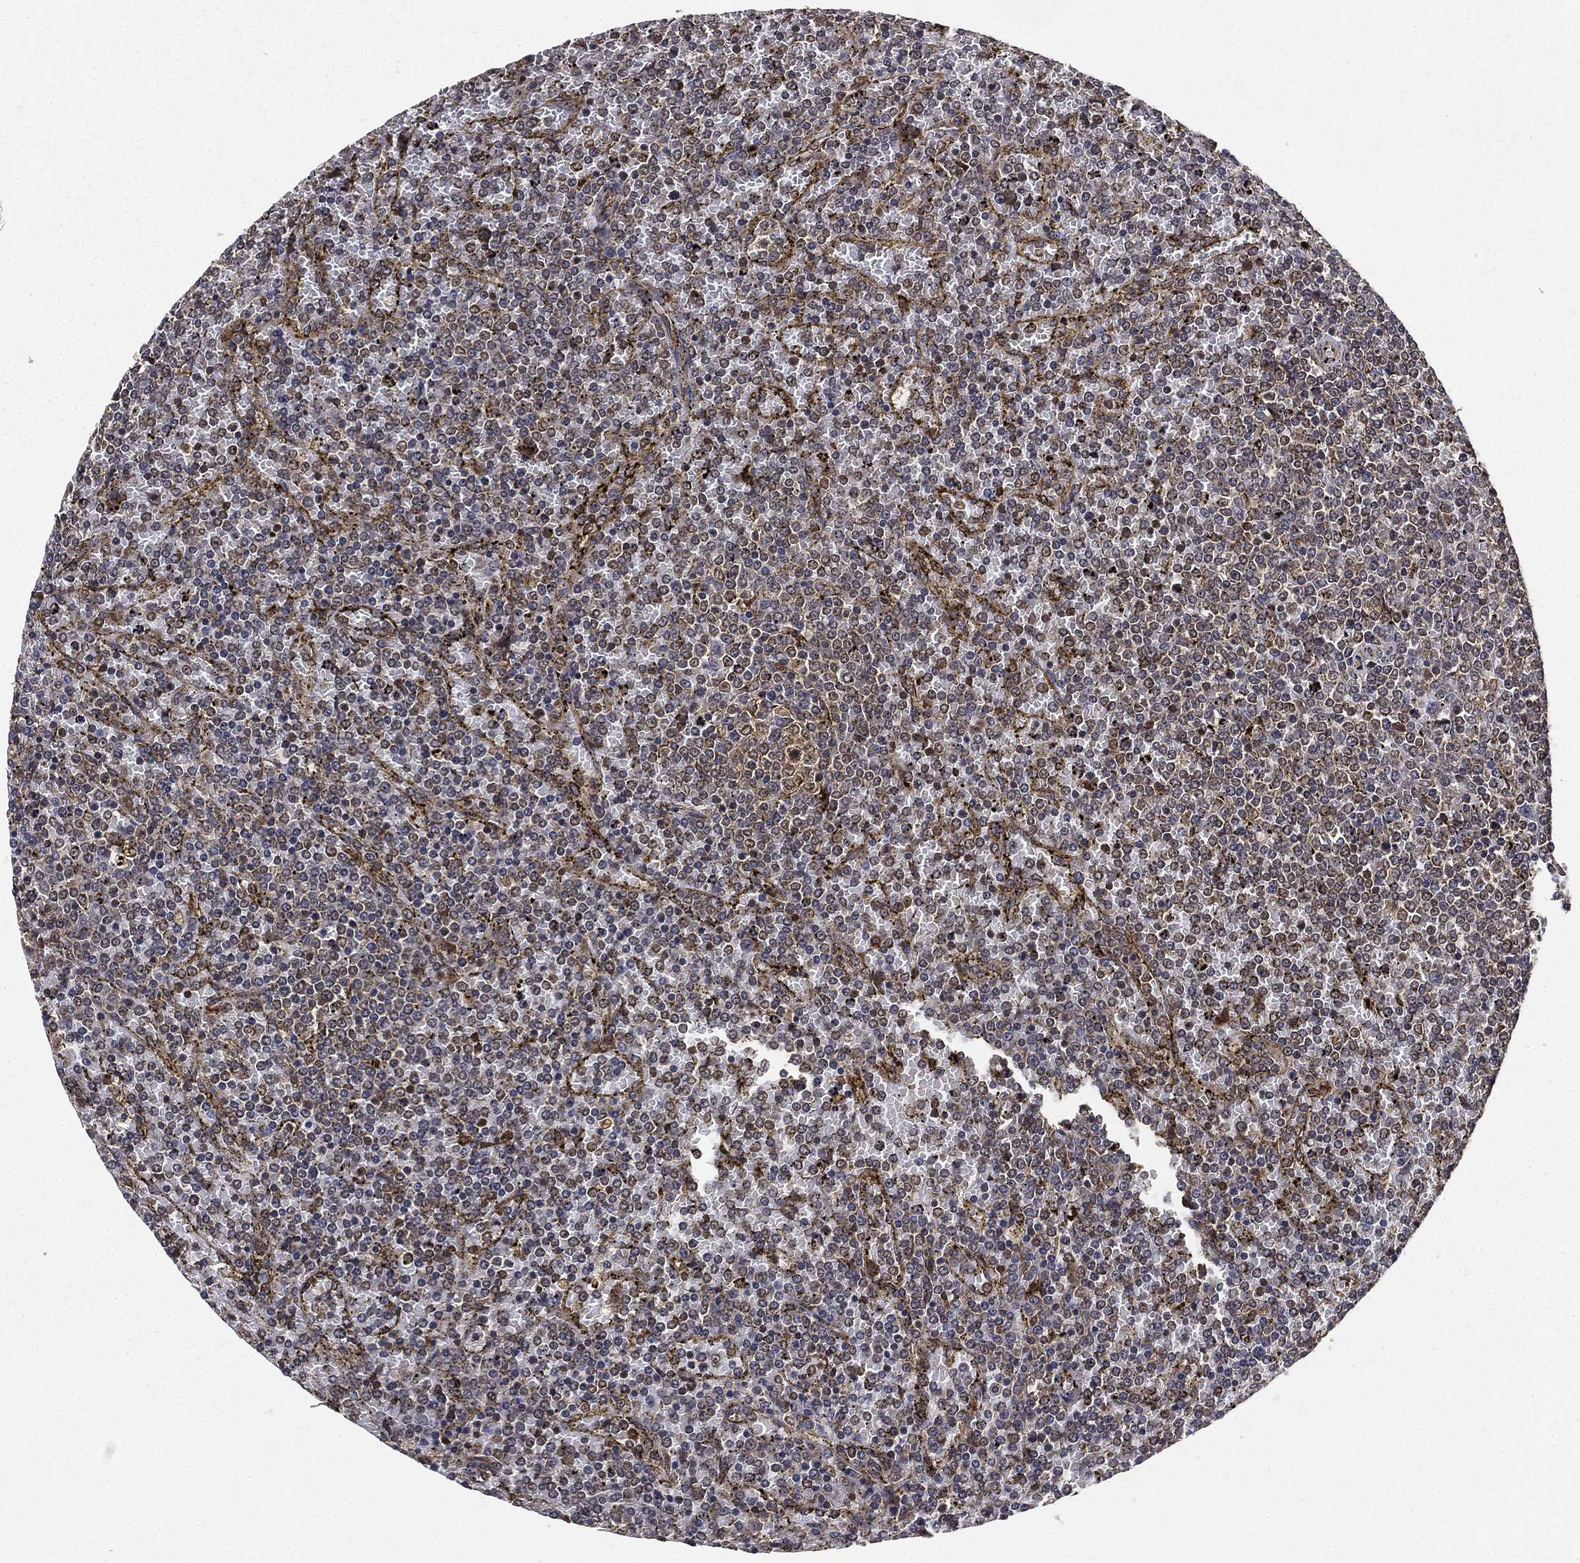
{"staining": {"intensity": "negative", "quantity": "none", "location": "none"}, "tissue": "lymphoma", "cell_type": "Tumor cells", "image_type": "cancer", "snomed": [{"axis": "morphology", "description": "Malignant lymphoma, non-Hodgkin's type, Low grade"}, {"axis": "topography", "description": "Spleen"}], "caption": "IHC of human lymphoma demonstrates no staining in tumor cells.", "gene": "MIER2", "patient": {"sex": "female", "age": 77}}